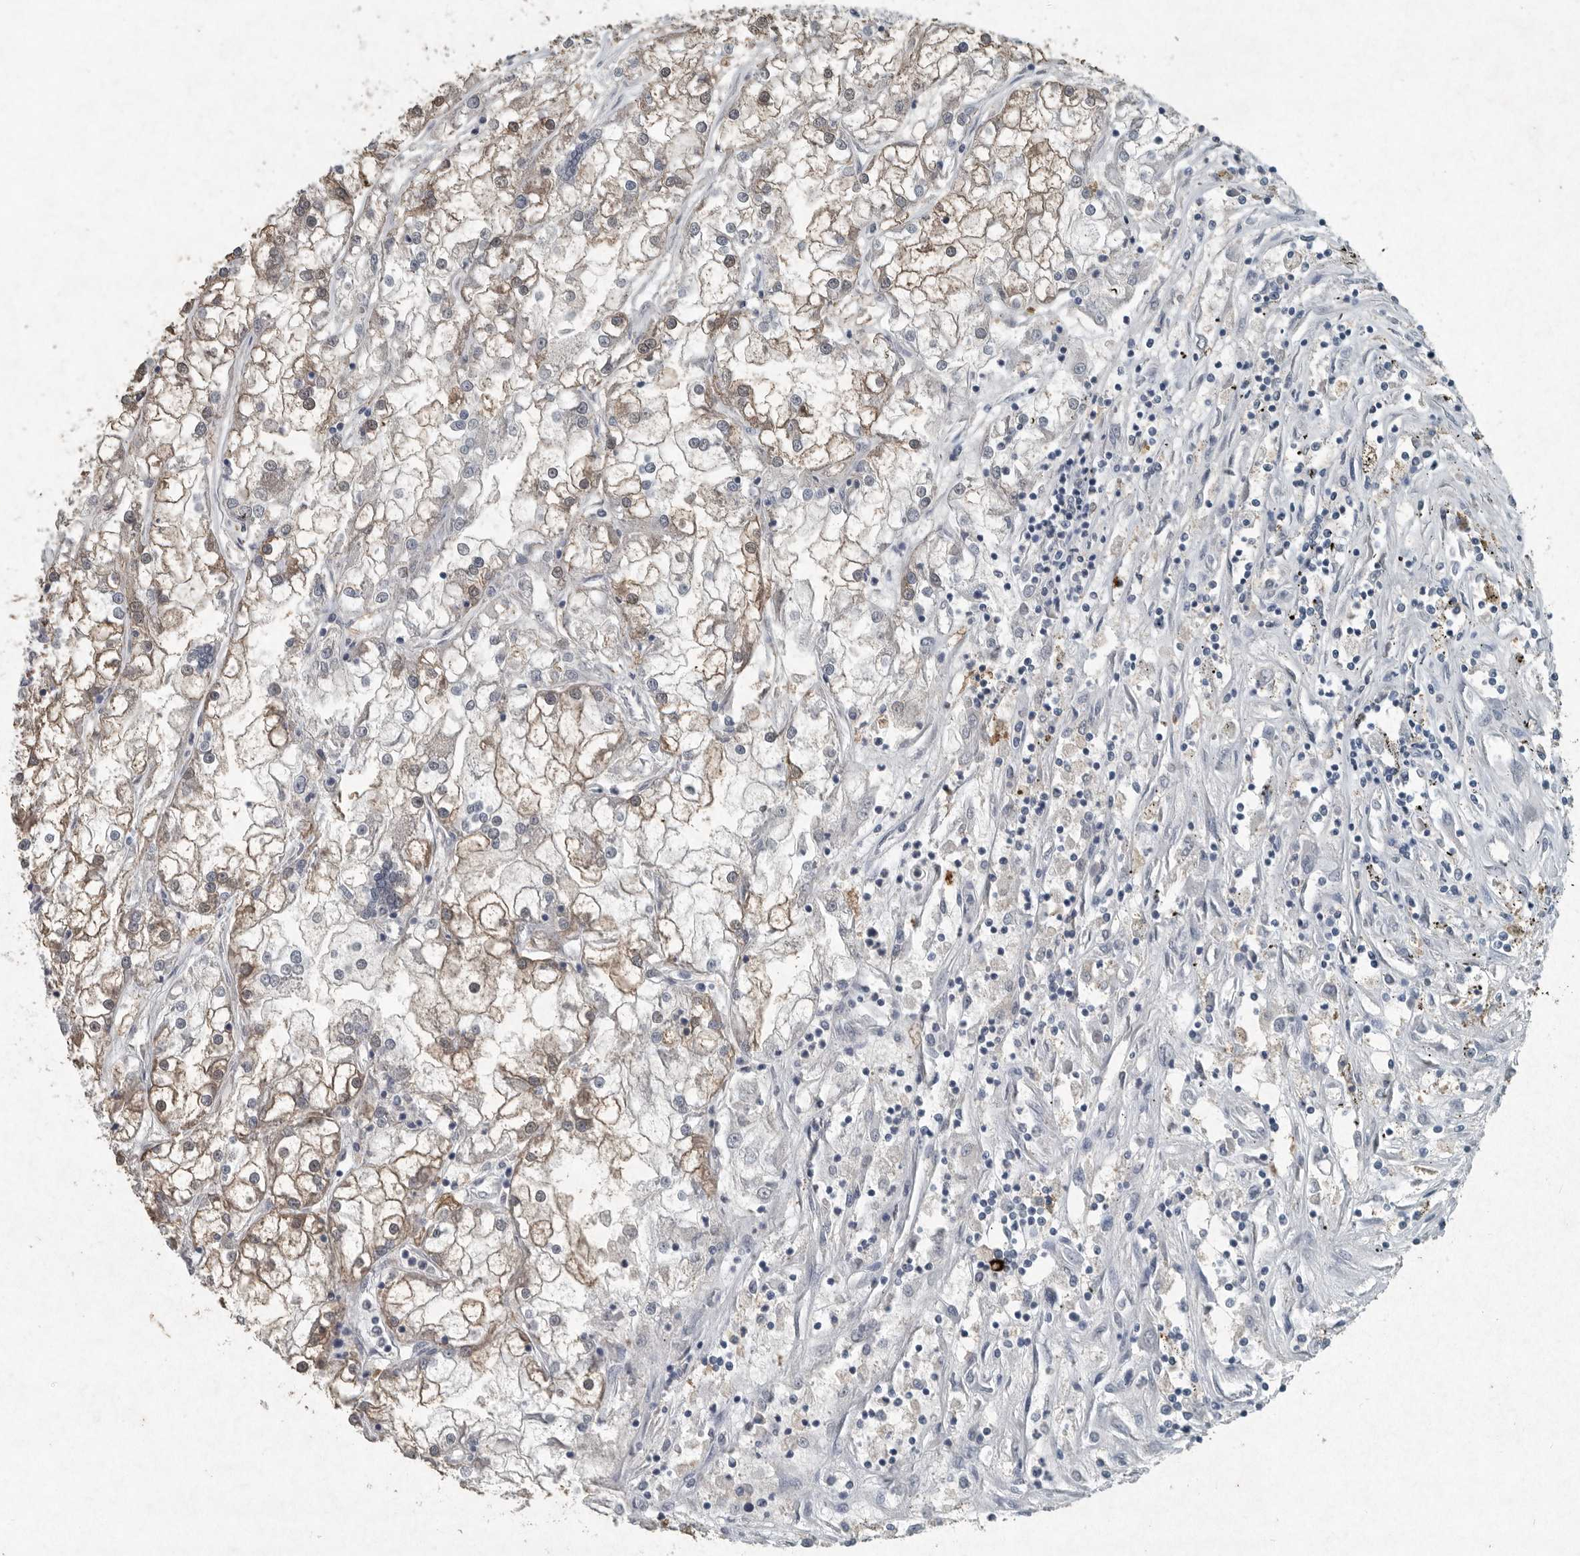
{"staining": {"intensity": "weak", "quantity": ">75%", "location": "cytoplasmic/membranous"}, "tissue": "renal cancer", "cell_type": "Tumor cells", "image_type": "cancer", "snomed": [{"axis": "morphology", "description": "Adenocarcinoma, NOS"}, {"axis": "topography", "description": "Kidney"}], "caption": "The image displays immunohistochemical staining of renal cancer (adenocarcinoma). There is weak cytoplasmic/membranous staining is present in approximately >75% of tumor cells.", "gene": "IL20", "patient": {"sex": "female", "age": 52}}